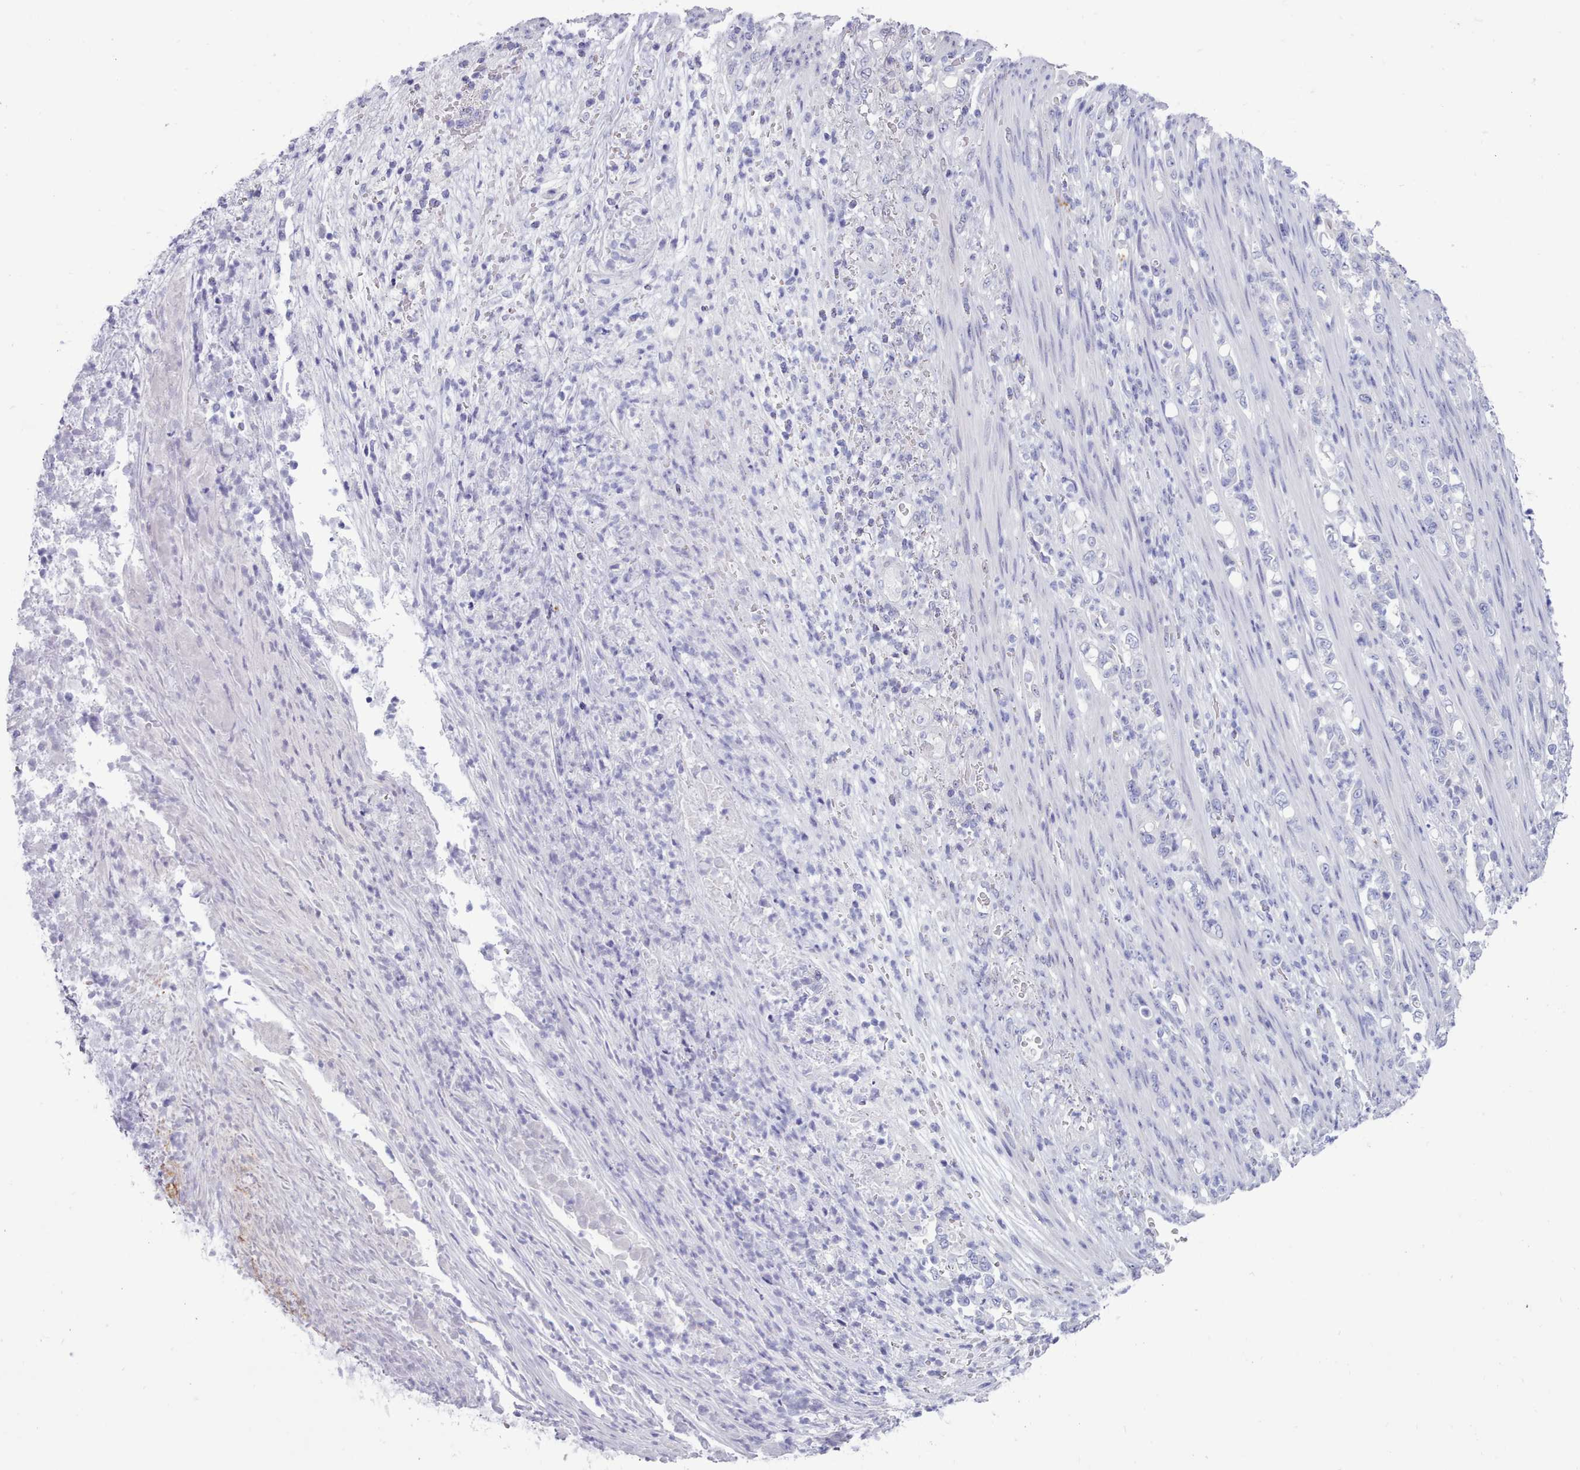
{"staining": {"intensity": "negative", "quantity": "none", "location": "none"}, "tissue": "stomach cancer", "cell_type": "Tumor cells", "image_type": "cancer", "snomed": [{"axis": "morphology", "description": "Normal tissue, NOS"}, {"axis": "morphology", "description": "Adenocarcinoma, NOS"}, {"axis": "topography", "description": "Stomach"}], "caption": "A high-resolution micrograph shows IHC staining of stomach adenocarcinoma, which shows no significant staining in tumor cells.", "gene": "TMEM253", "patient": {"sex": "female", "age": 79}}